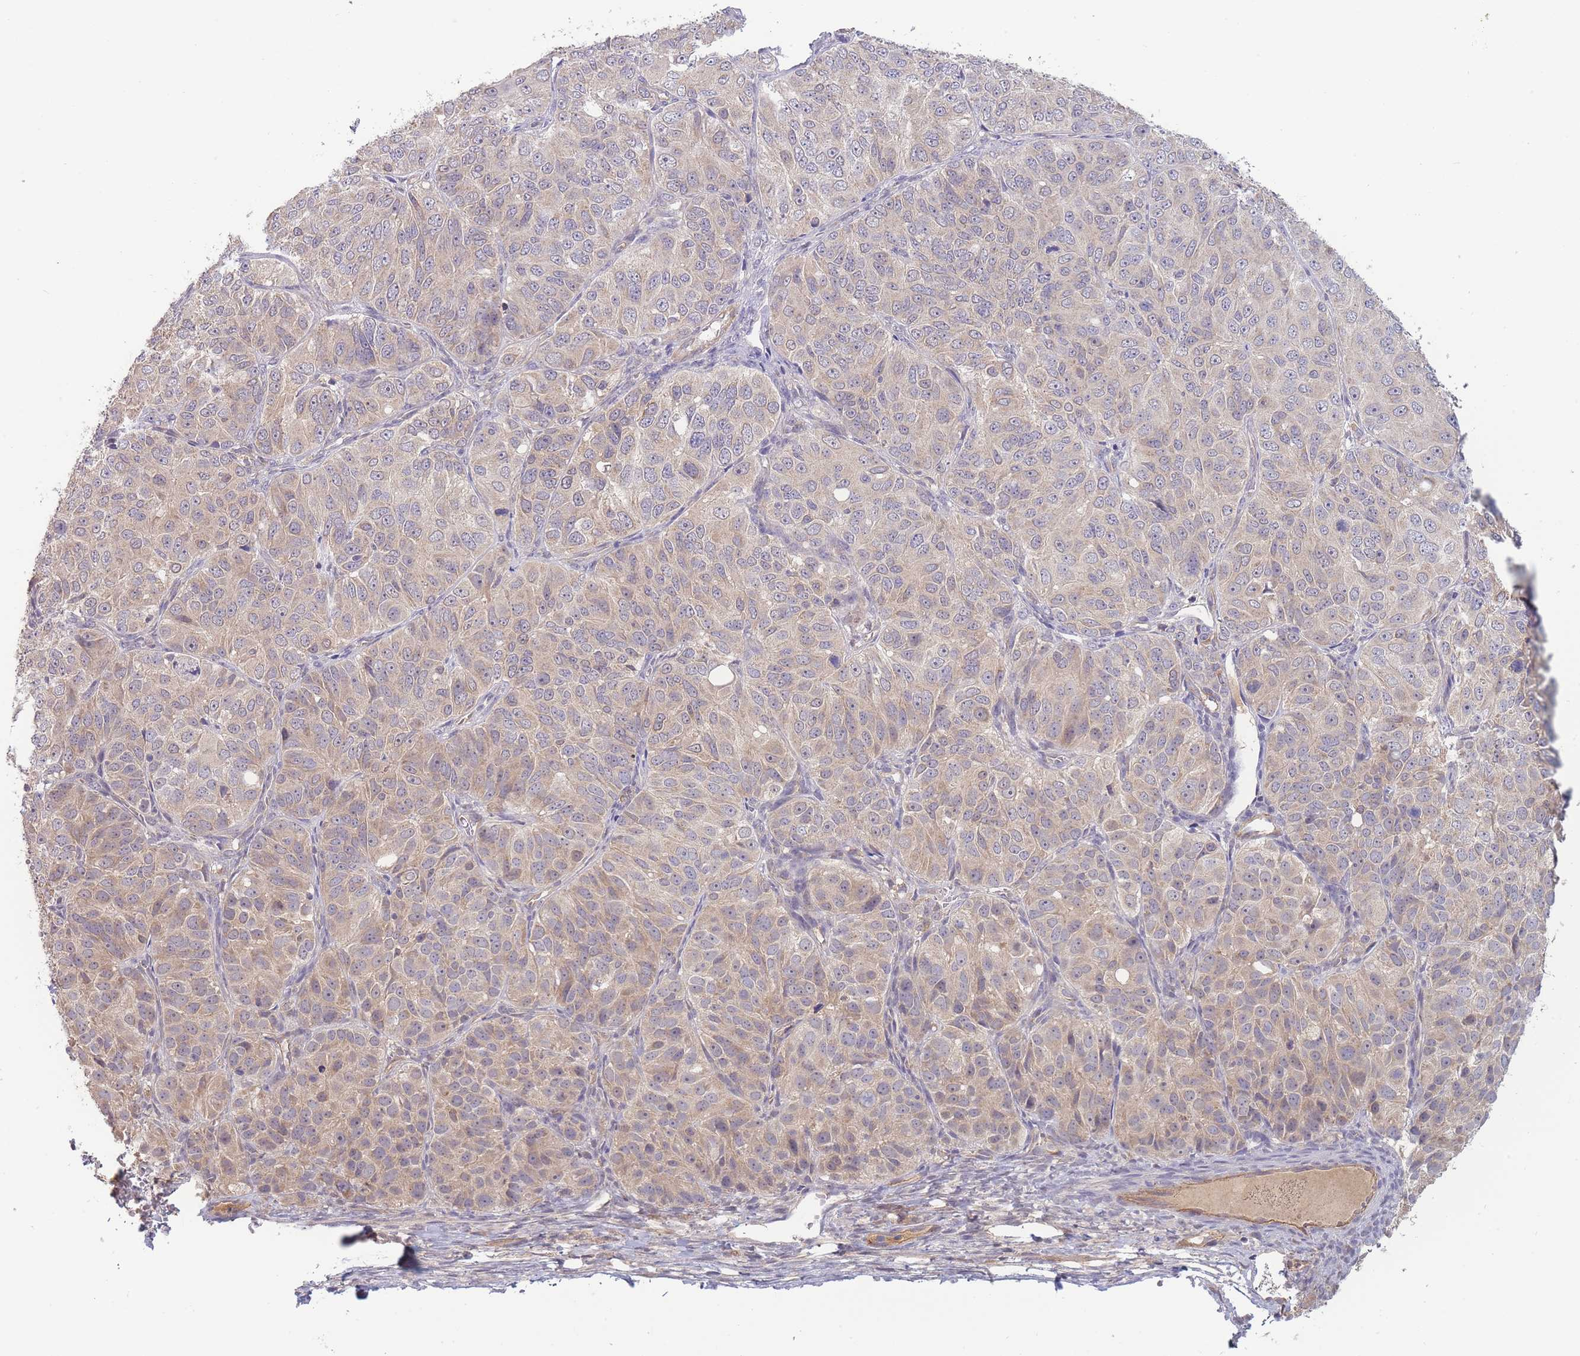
{"staining": {"intensity": "weak", "quantity": "25%-75%", "location": "cytoplasmic/membranous"}, "tissue": "ovarian cancer", "cell_type": "Tumor cells", "image_type": "cancer", "snomed": [{"axis": "morphology", "description": "Carcinoma, endometroid"}, {"axis": "topography", "description": "Ovary"}], "caption": "High-magnification brightfield microscopy of ovarian cancer stained with DAB (brown) and counterstained with hematoxylin (blue). tumor cells exhibit weak cytoplasmic/membranous staining is identified in about25%-75% of cells.", "gene": "NDUFAF5", "patient": {"sex": "female", "age": 51}}